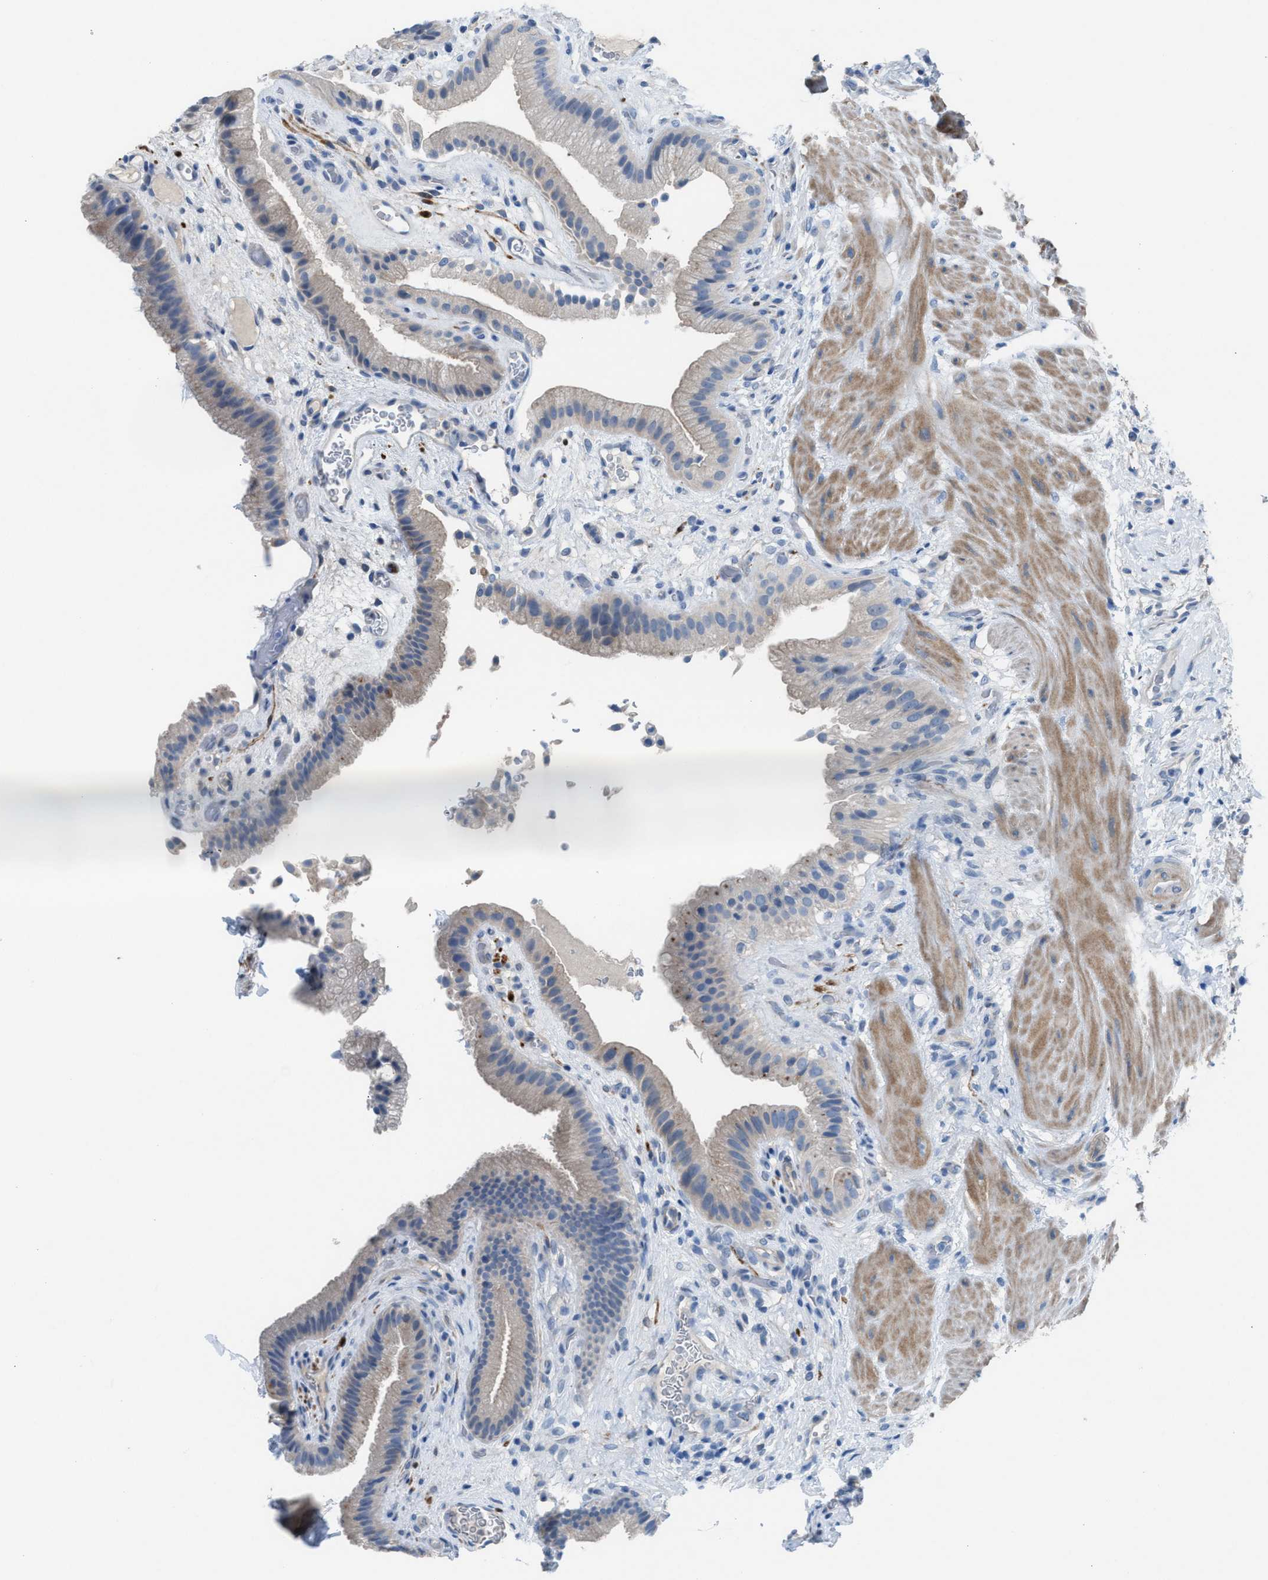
{"staining": {"intensity": "negative", "quantity": "none", "location": "none"}, "tissue": "gallbladder", "cell_type": "Glandular cells", "image_type": "normal", "snomed": [{"axis": "morphology", "description": "Normal tissue, NOS"}, {"axis": "topography", "description": "Gallbladder"}], "caption": "Immunohistochemical staining of unremarkable human gallbladder shows no significant staining in glandular cells.", "gene": "ASPA", "patient": {"sex": "male", "age": 49}}